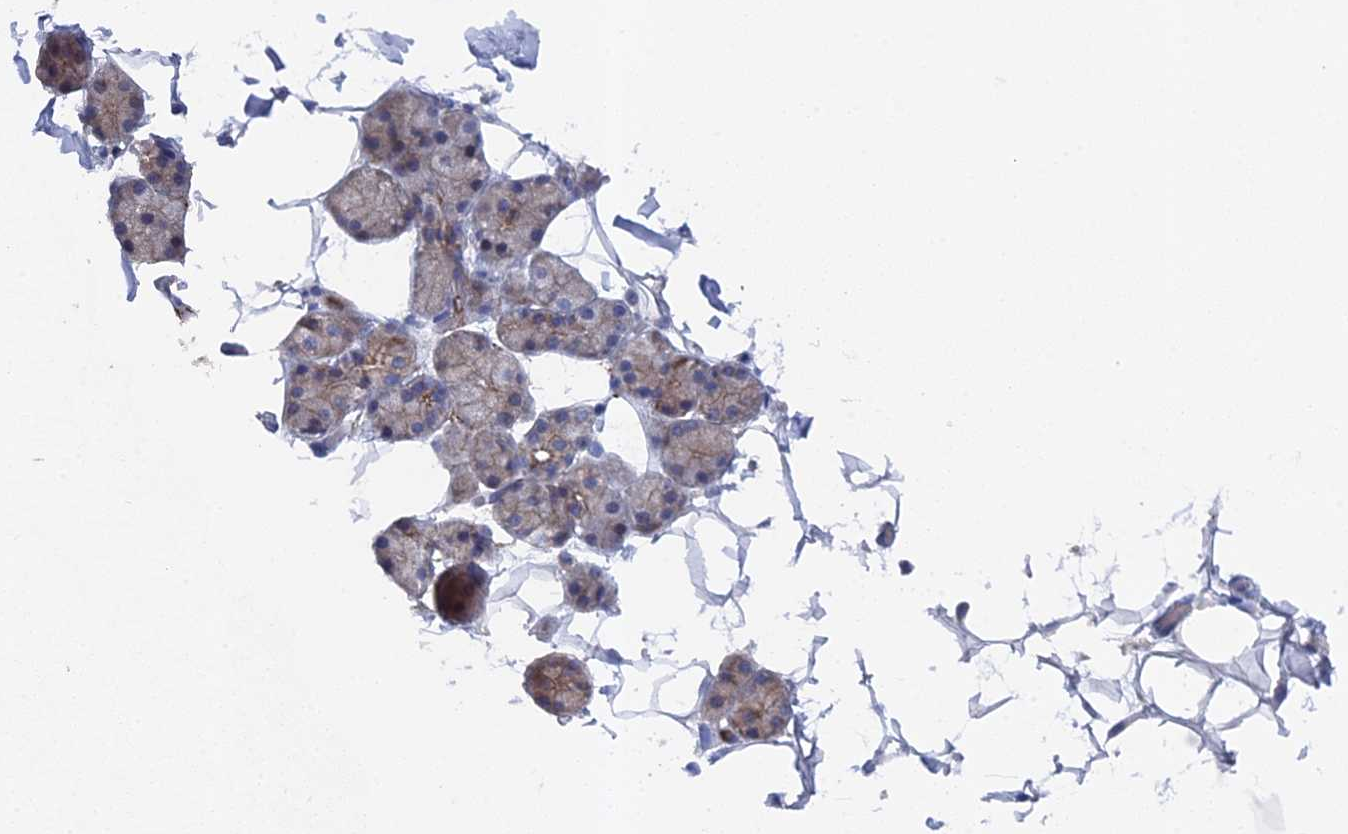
{"staining": {"intensity": "moderate", "quantity": "25%-75%", "location": "cytoplasmic/membranous"}, "tissue": "salivary gland", "cell_type": "Glandular cells", "image_type": "normal", "snomed": [{"axis": "morphology", "description": "Normal tissue, NOS"}, {"axis": "topography", "description": "Salivary gland"}], "caption": "This histopathology image exhibits immunohistochemistry (IHC) staining of normal salivary gland, with medium moderate cytoplasmic/membranous expression in approximately 25%-75% of glandular cells.", "gene": "TMEM161A", "patient": {"sex": "female", "age": 33}}